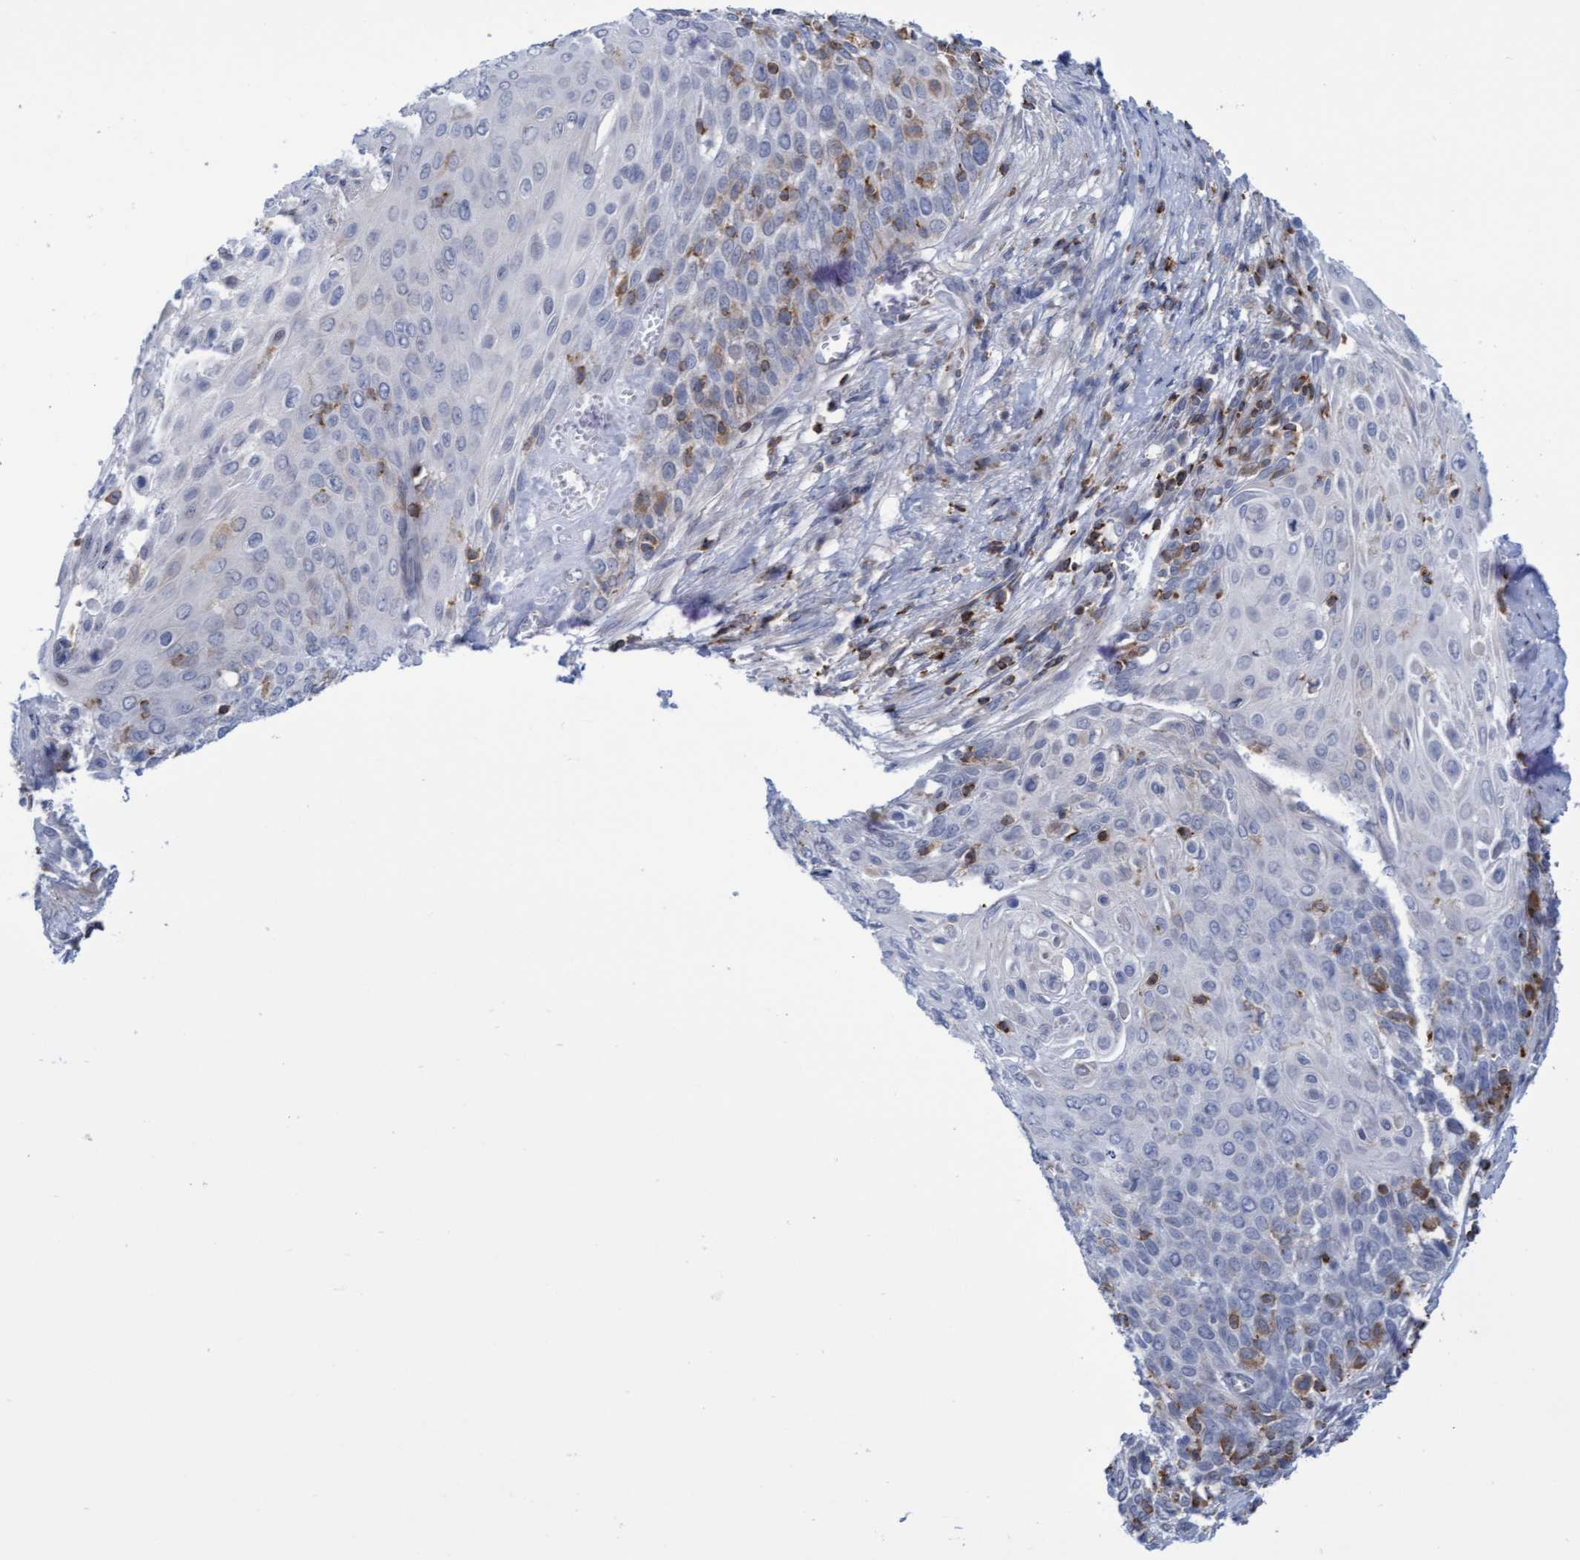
{"staining": {"intensity": "negative", "quantity": "none", "location": "none"}, "tissue": "cervical cancer", "cell_type": "Tumor cells", "image_type": "cancer", "snomed": [{"axis": "morphology", "description": "Squamous cell carcinoma, NOS"}, {"axis": "topography", "description": "Cervix"}], "caption": "This is an IHC image of human cervical squamous cell carcinoma. There is no expression in tumor cells.", "gene": "FNBP1", "patient": {"sex": "female", "age": 39}}